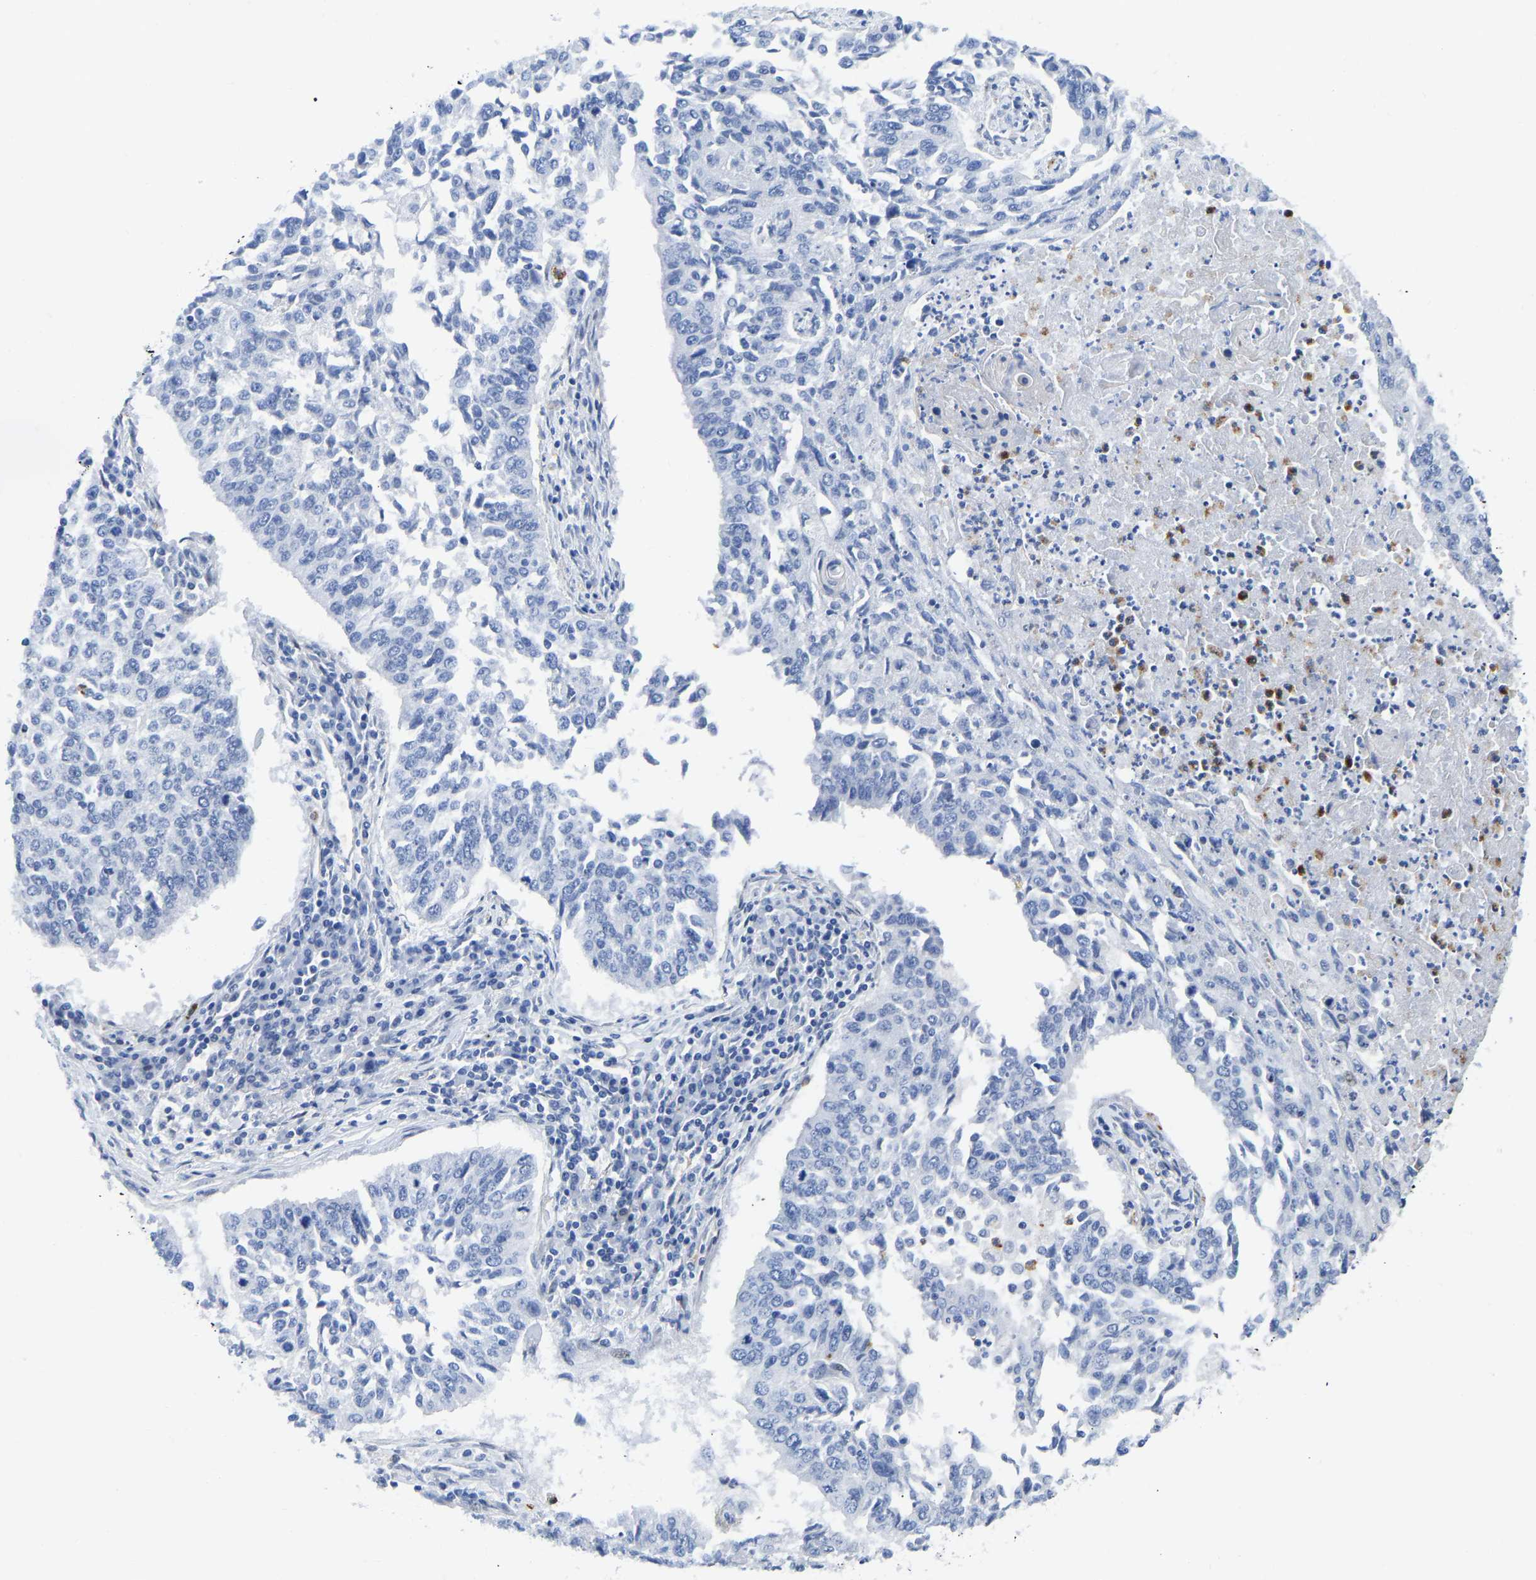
{"staining": {"intensity": "negative", "quantity": "none", "location": "none"}, "tissue": "lung cancer", "cell_type": "Tumor cells", "image_type": "cancer", "snomed": [{"axis": "morphology", "description": "Normal tissue, NOS"}, {"axis": "morphology", "description": "Squamous cell carcinoma, NOS"}, {"axis": "topography", "description": "Cartilage tissue"}, {"axis": "topography", "description": "Bronchus"}, {"axis": "topography", "description": "Lung"}], "caption": "Immunohistochemistry histopathology image of neoplastic tissue: human lung squamous cell carcinoma stained with DAB demonstrates no significant protein staining in tumor cells.", "gene": "HDAC5", "patient": {"sex": "female", "age": 49}}